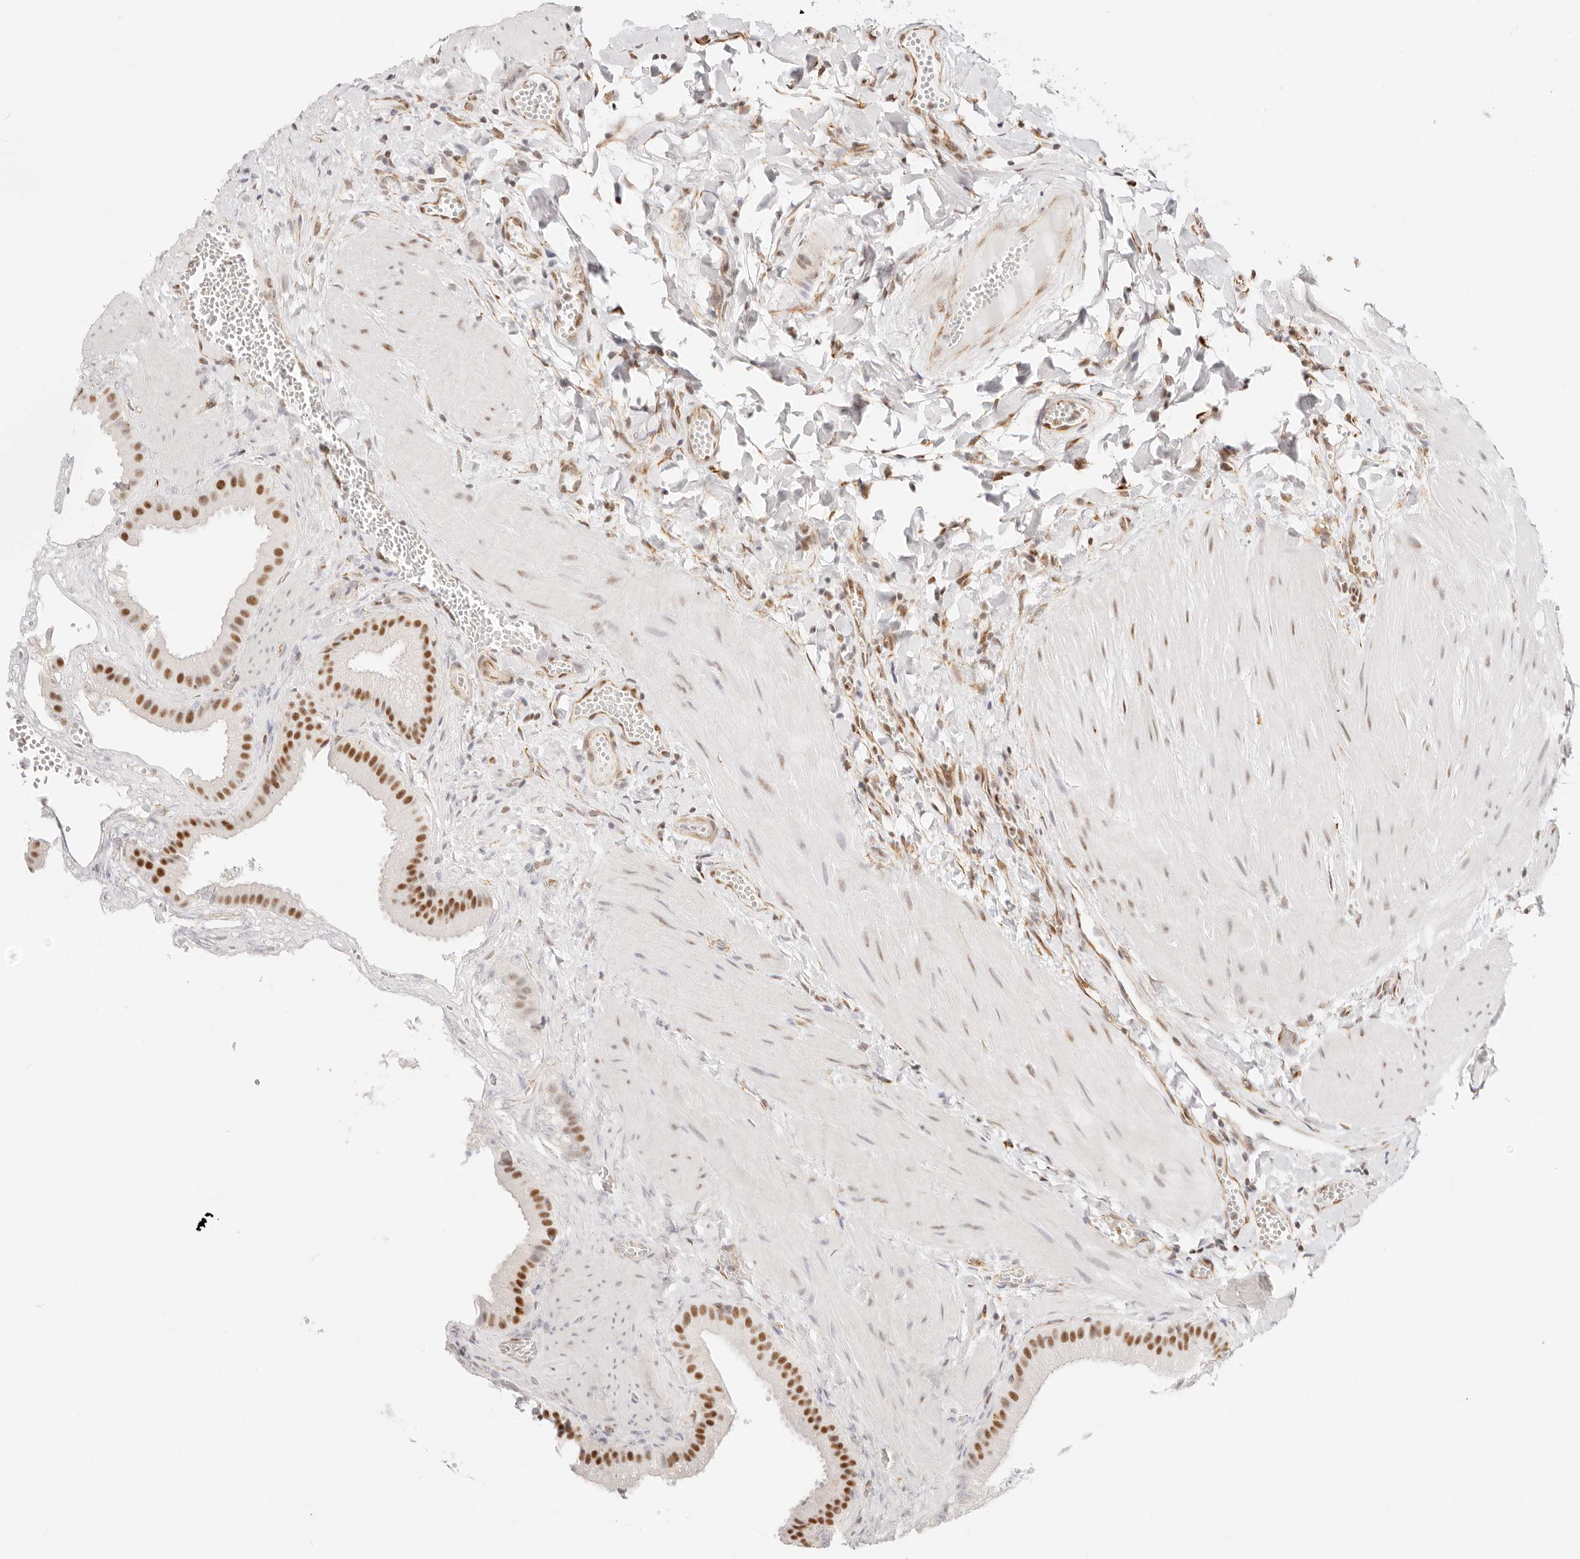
{"staining": {"intensity": "strong", "quantity": ">75%", "location": "nuclear"}, "tissue": "gallbladder", "cell_type": "Glandular cells", "image_type": "normal", "snomed": [{"axis": "morphology", "description": "Normal tissue, NOS"}, {"axis": "topography", "description": "Gallbladder"}], "caption": "Immunohistochemistry (IHC) image of benign gallbladder stained for a protein (brown), which demonstrates high levels of strong nuclear expression in approximately >75% of glandular cells.", "gene": "ZC3H11A", "patient": {"sex": "male", "age": 55}}